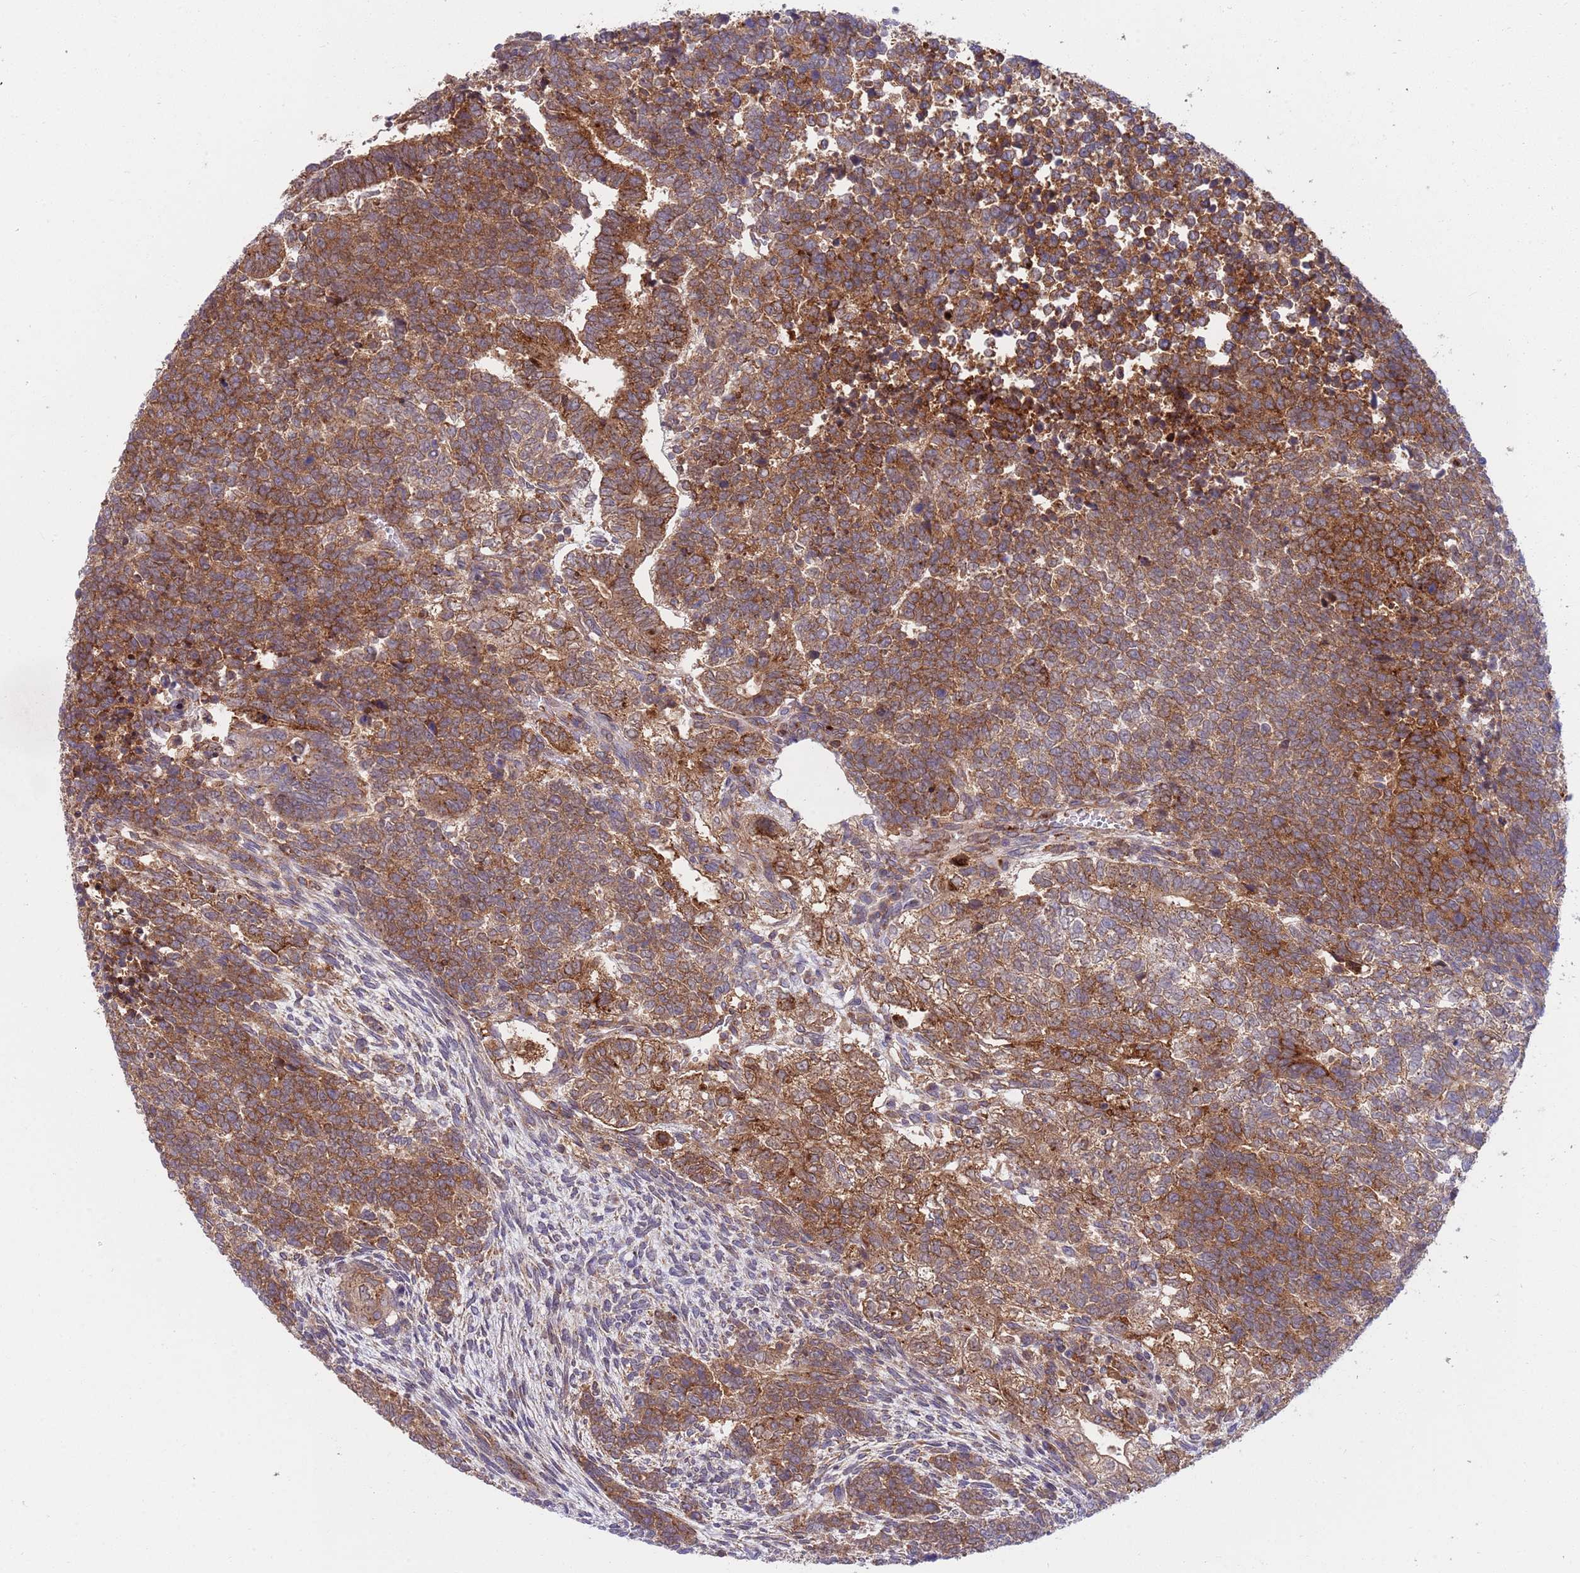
{"staining": {"intensity": "strong", "quantity": ">75%", "location": "cytoplasmic/membranous"}, "tissue": "testis cancer", "cell_type": "Tumor cells", "image_type": "cancer", "snomed": [{"axis": "morphology", "description": "Carcinoma, Embryonal, NOS"}, {"axis": "topography", "description": "Testis"}], "caption": "Immunohistochemical staining of testis embryonal carcinoma displays high levels of strong cytoplasmic/membranous staining in about >75% of tumor cells.", "gene": "BTBD7", "patient": {"sex": "male", "age": 23}}